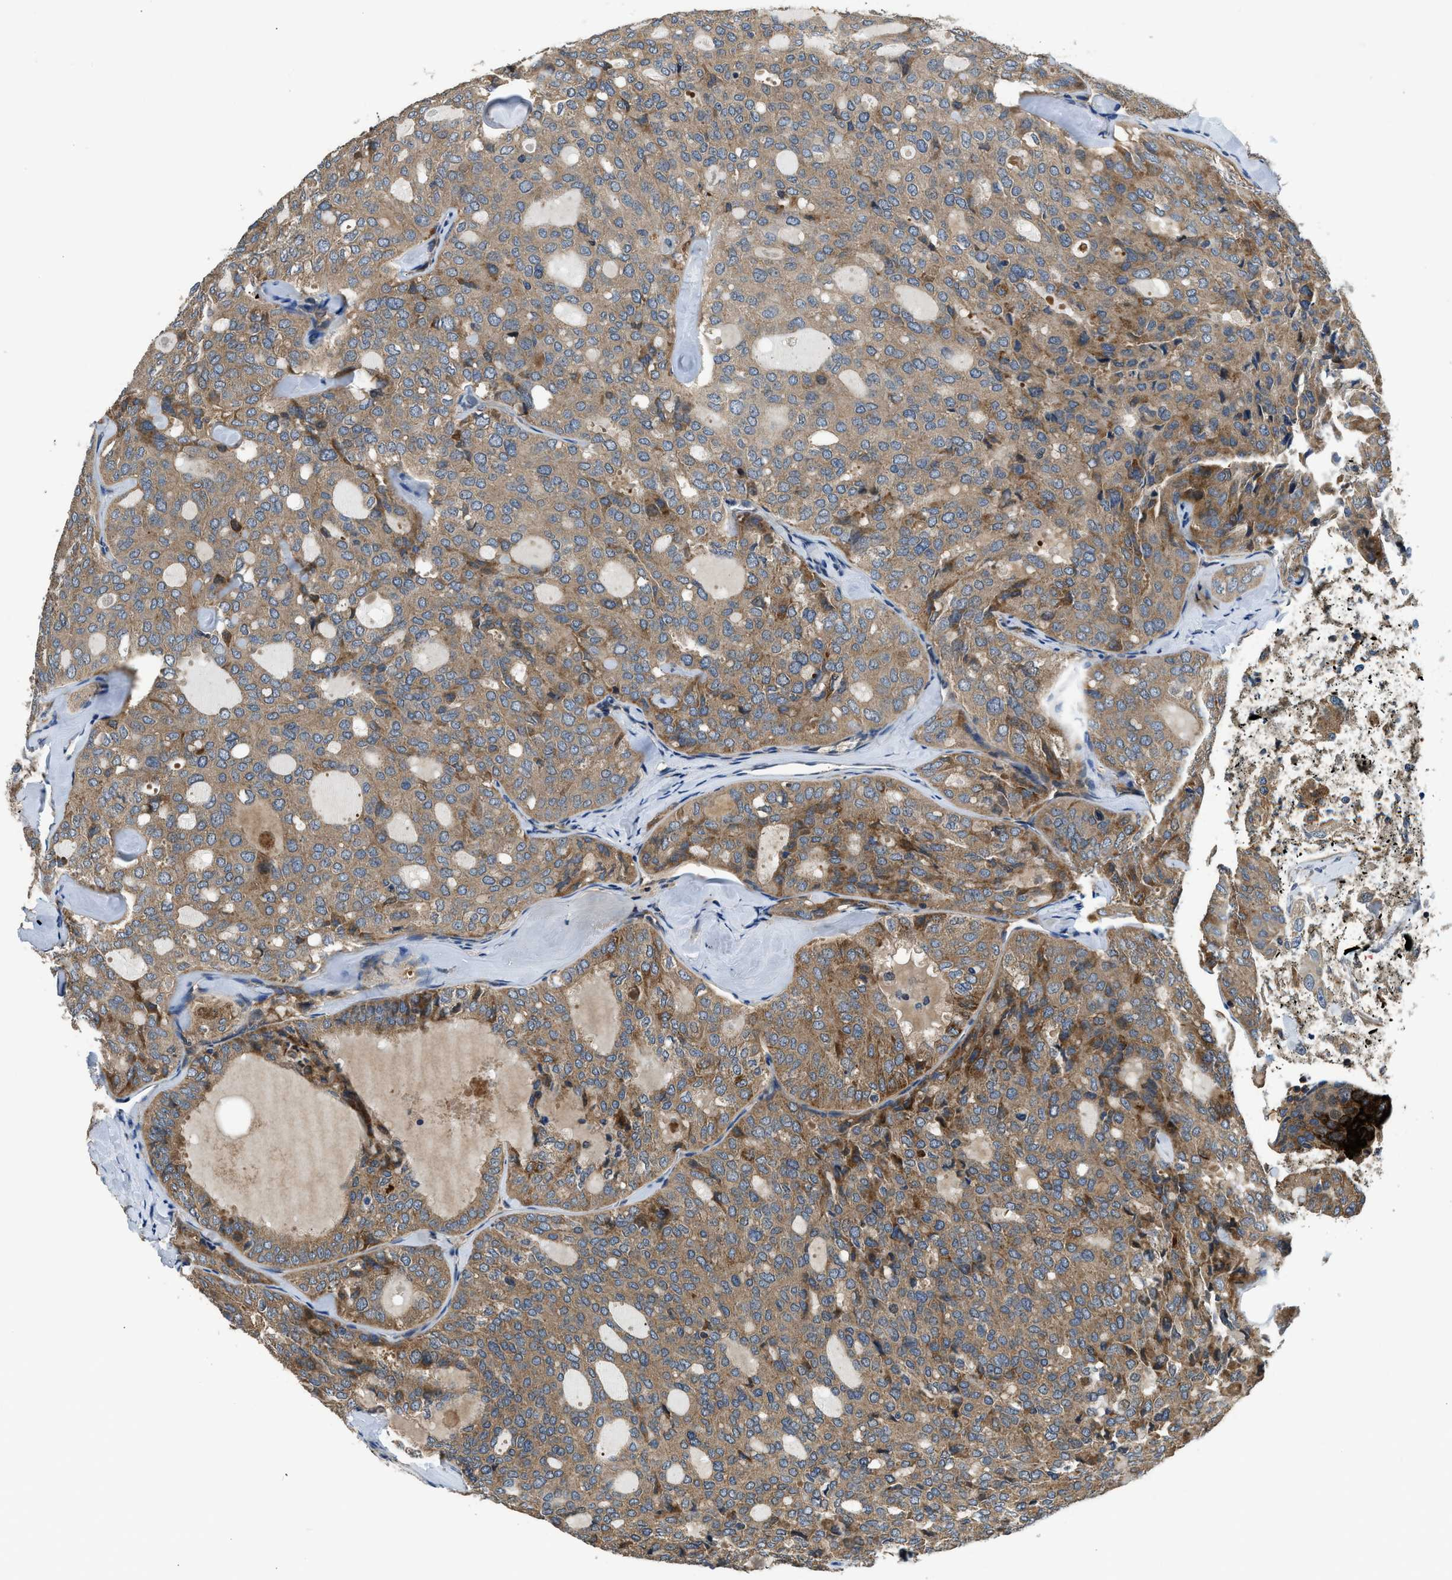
{"staining": {"intensity": "moderate", "quantity": ">75%", "location": "cytoplasmic/membranous"}, "tissue": "thyroid cancer", "cell_type": "Tumor cells", "image_type": "cancer", "snomed": [{"axis": "morphology", "description": "Follicular adenoma carcinoma, NOS"}, {"axis": "topography", "description": "Thyroid gland"}], "caption": "This is an image of immunohistochemistry staining of follicular adenoma carcinoma (thyroid), which shows moderate expression in the cytoplasmic/membranous of tumor cells.", "gene": "IL3RA", "patient": {"sex": "male", "age": 75}}